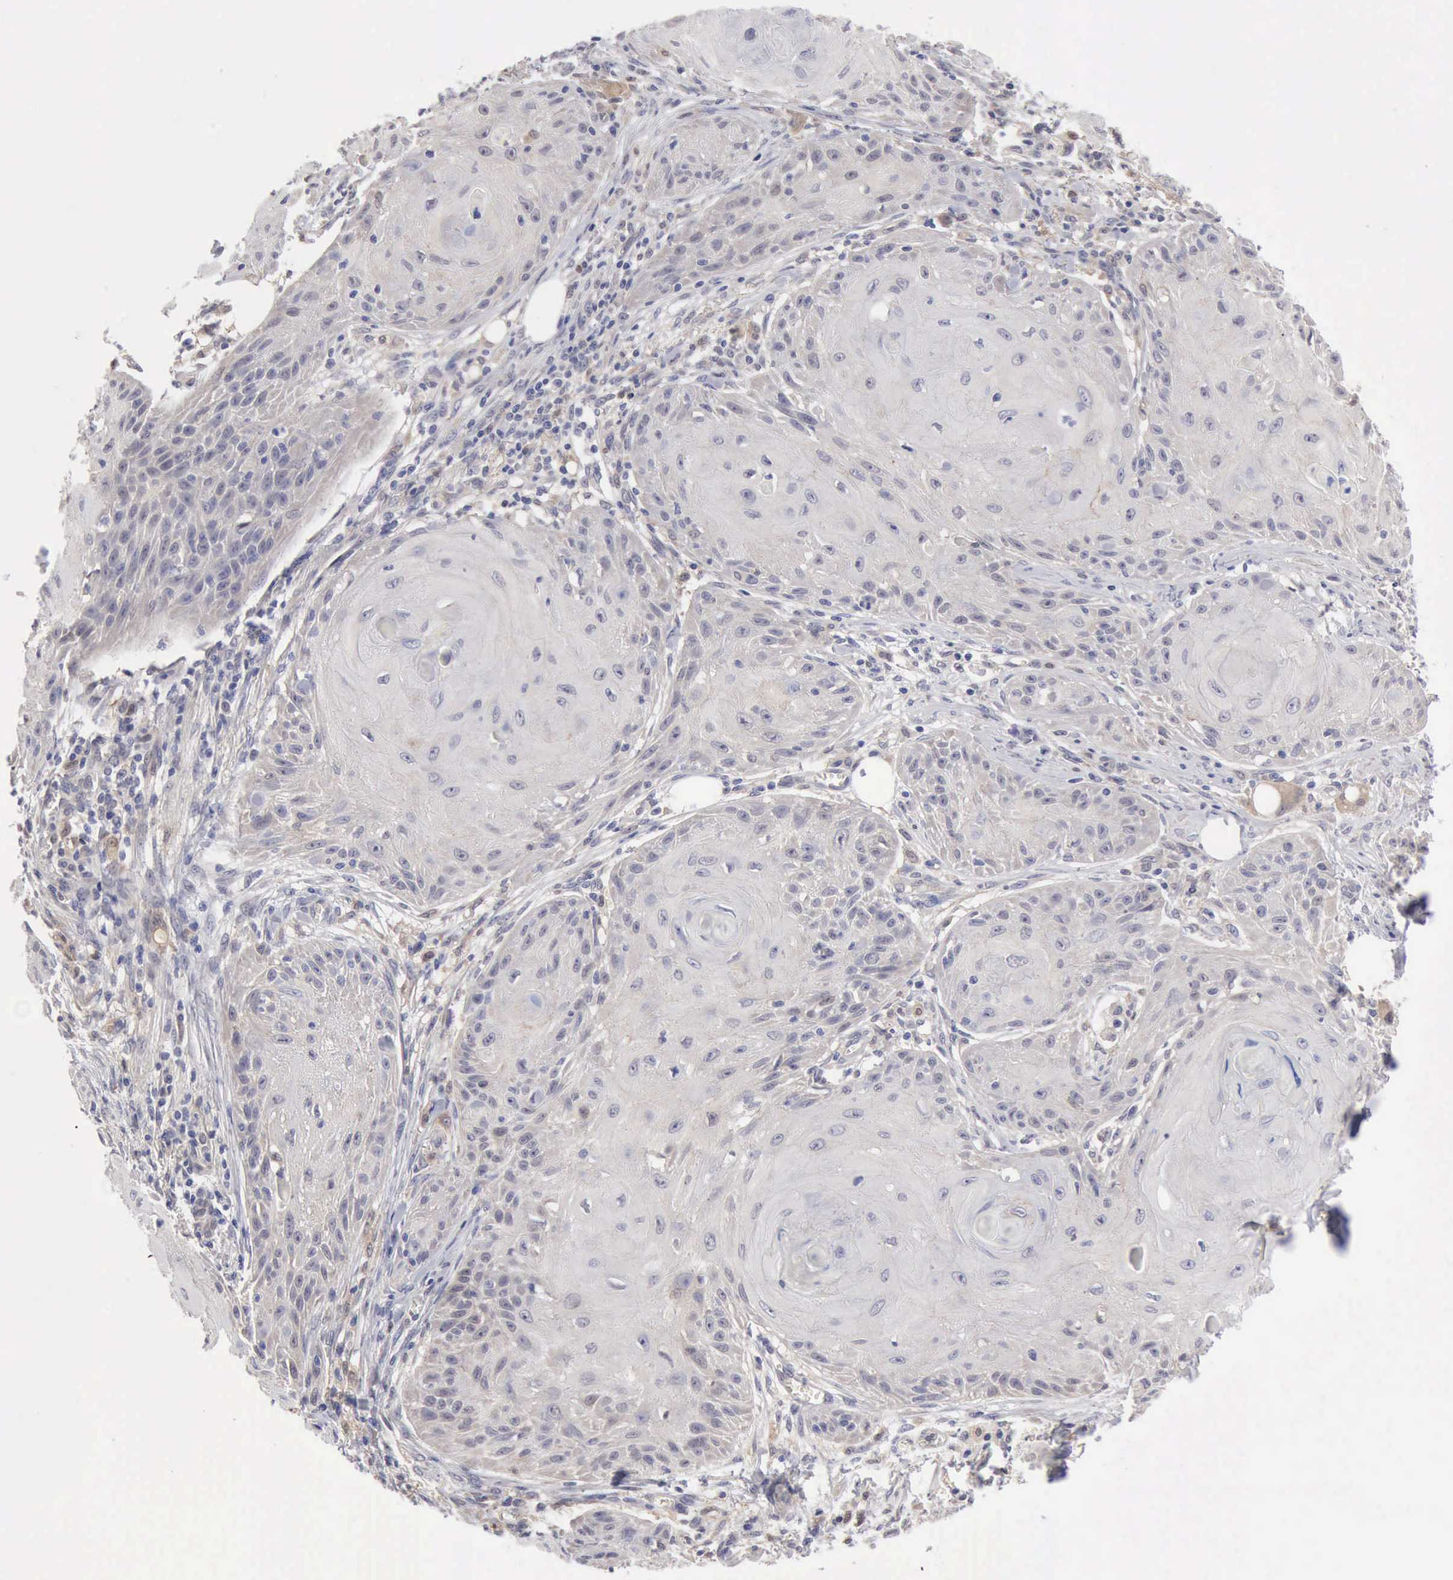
{"staining": {"intensity": "negative", "quantity": "none", "location": "none"}, "tissue": "skin cancer", "cell_type": "Tumor cells", "image_type": "cancer", "snomed": [{"axis": "morphology", "description": "Squamous cell carcinoma, NOS"}, {"axis": "topography", "description": "Skin"}], "caption": "High magnification brightfield microscopy of skin cancer stained with DAB (3,3'-diaminobenzidine) (brown) and counterstained with hematoxylin (blue): tumor cells show no significant positivity. (DAB IHC visualized using brightfield microscopy, high magnification).", "gene": "PTGR2", "patient": {"sex": "female", "age": 88}}